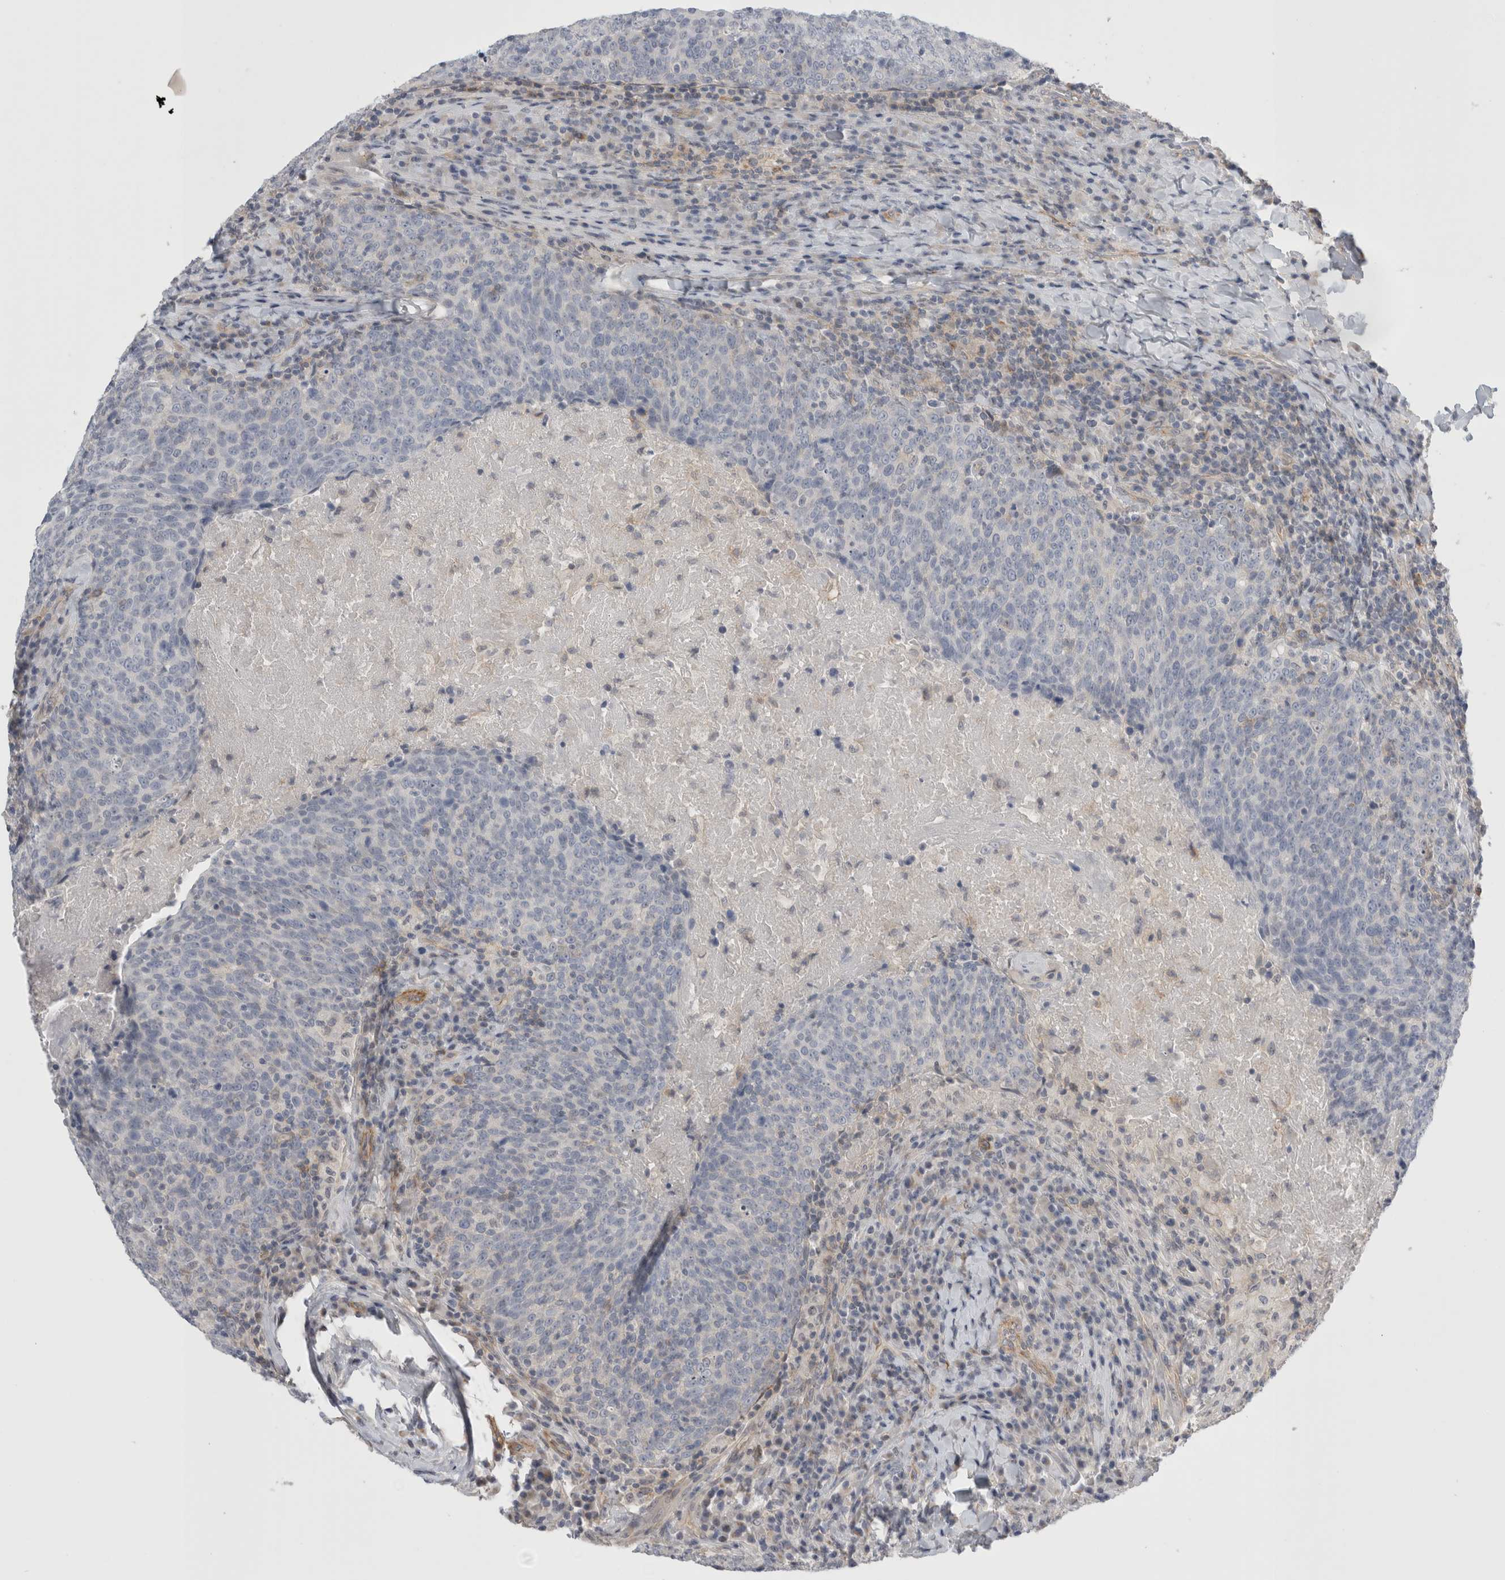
{"staining": {"intensity": "negative", "quantity": "none", "location": "none"}, "tissue": "head and neck cancer", "cell_type": "Tumor cells", "image_type": "cancer", "snomed": [{"axis": "morphology", "description": "Squamous cell carcinoma, NOS"}, {"axis": "morphology", "description": "Squamous cell carcinoma, metastatic, NOS"}, {"axis": "topography", "description": "Lymph node"}, {"axis": "topography", "description": "Head-Neck"}], "caption": "The histopathology image exhibits no significant expression in tumor cells of head and neck squamous cell carcinoma.", "gene": "VANGL1", "patient": {"sex": "male", "age": 62}}